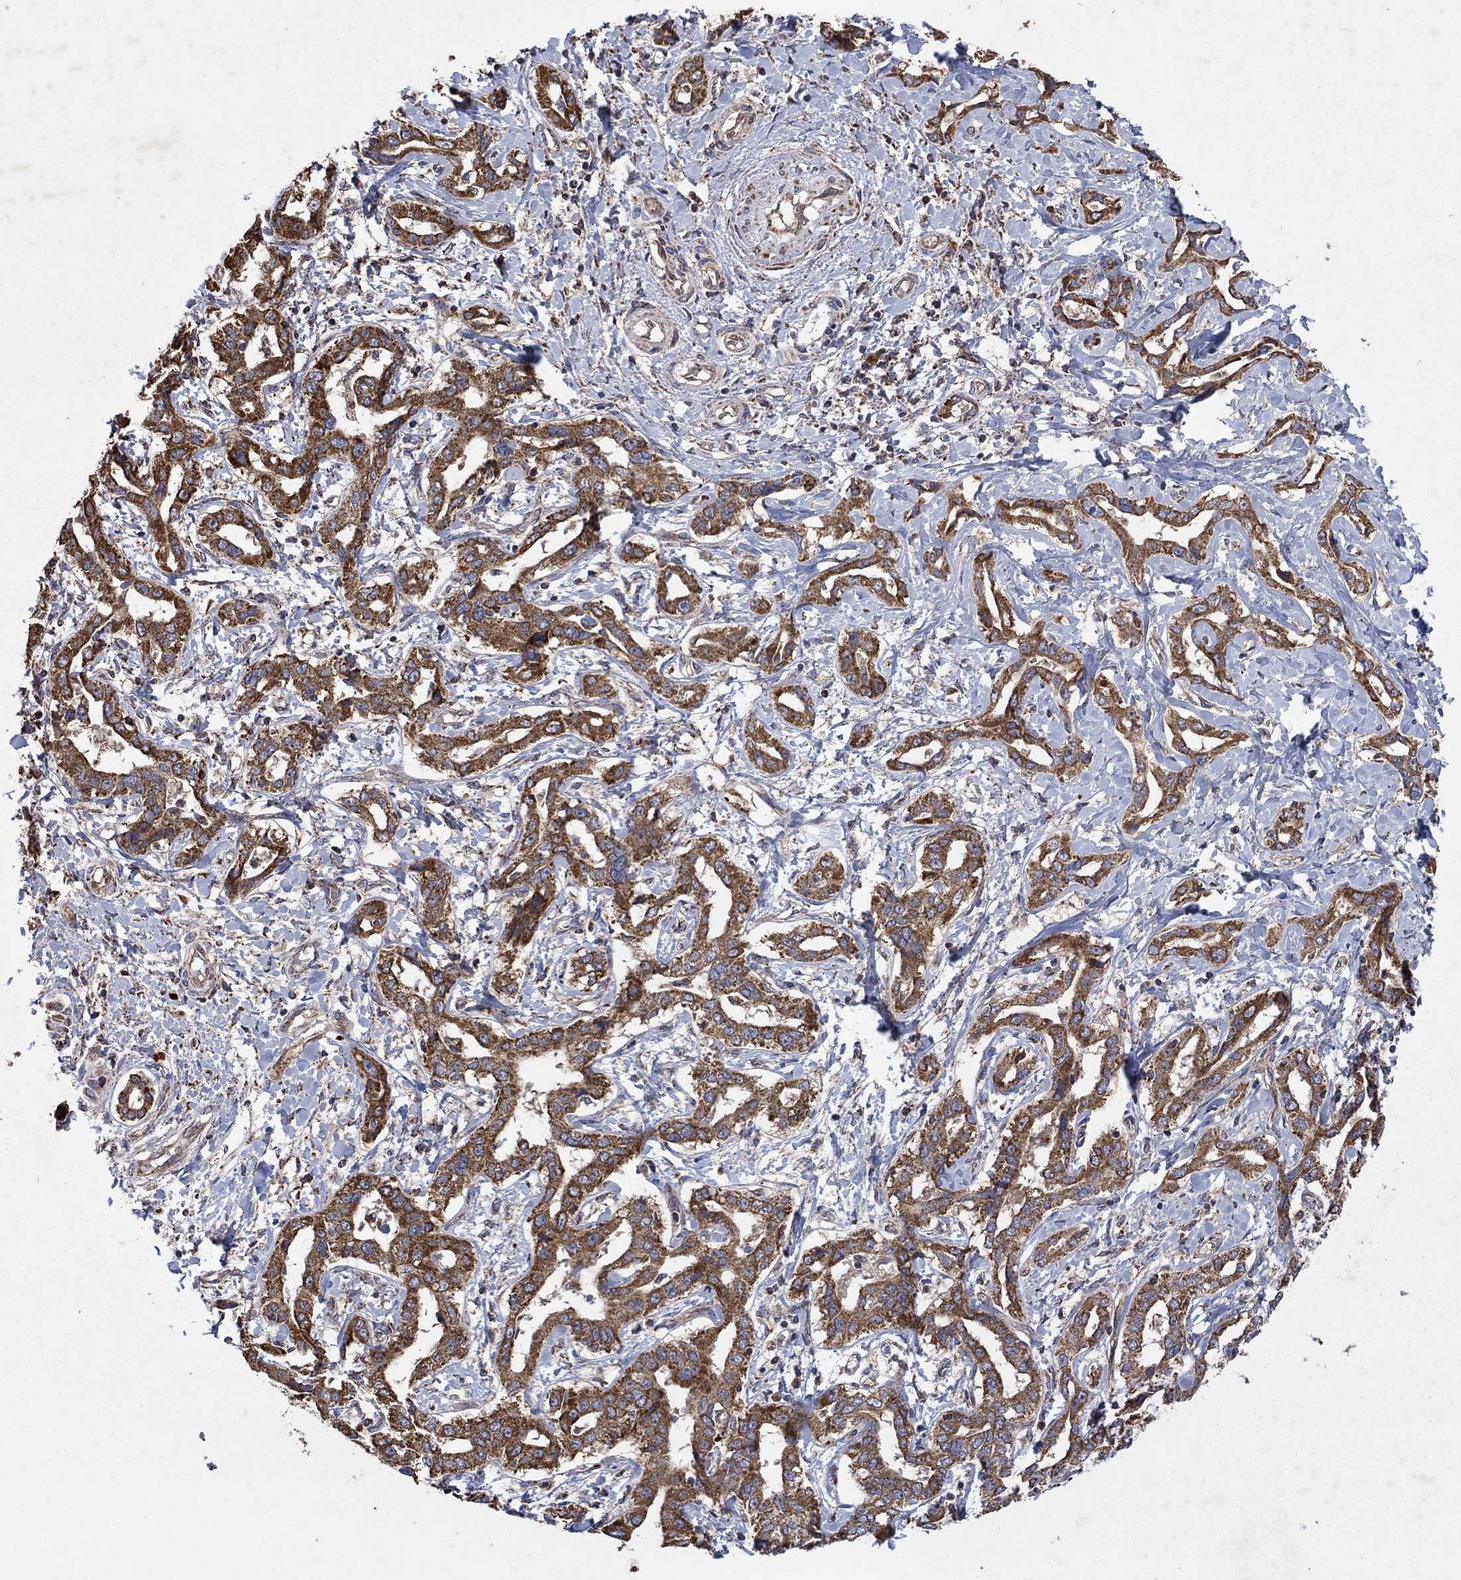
{"staining": {"intensity": "strong", "quantity": "25%-75%", "location": "cytoplasmic/membranous"}, "tissue": "liver cancer", "cell_type": "Tumor cells", "image_type": "cancer", "snomed": [{"axis": "morphology", "description": "Cholangiocarcinoma"}, {"axis": "topography", "description": "Liver"}], "caption": "Liver cancer (cholangiocarcinoma) stained for a protein (brown) reveals strong cytoplasmic/membranous positive staining in about 25%-75% of tumor cells.", "gene": "DPH1", "patient": {"sex": "male", "age": 59}}